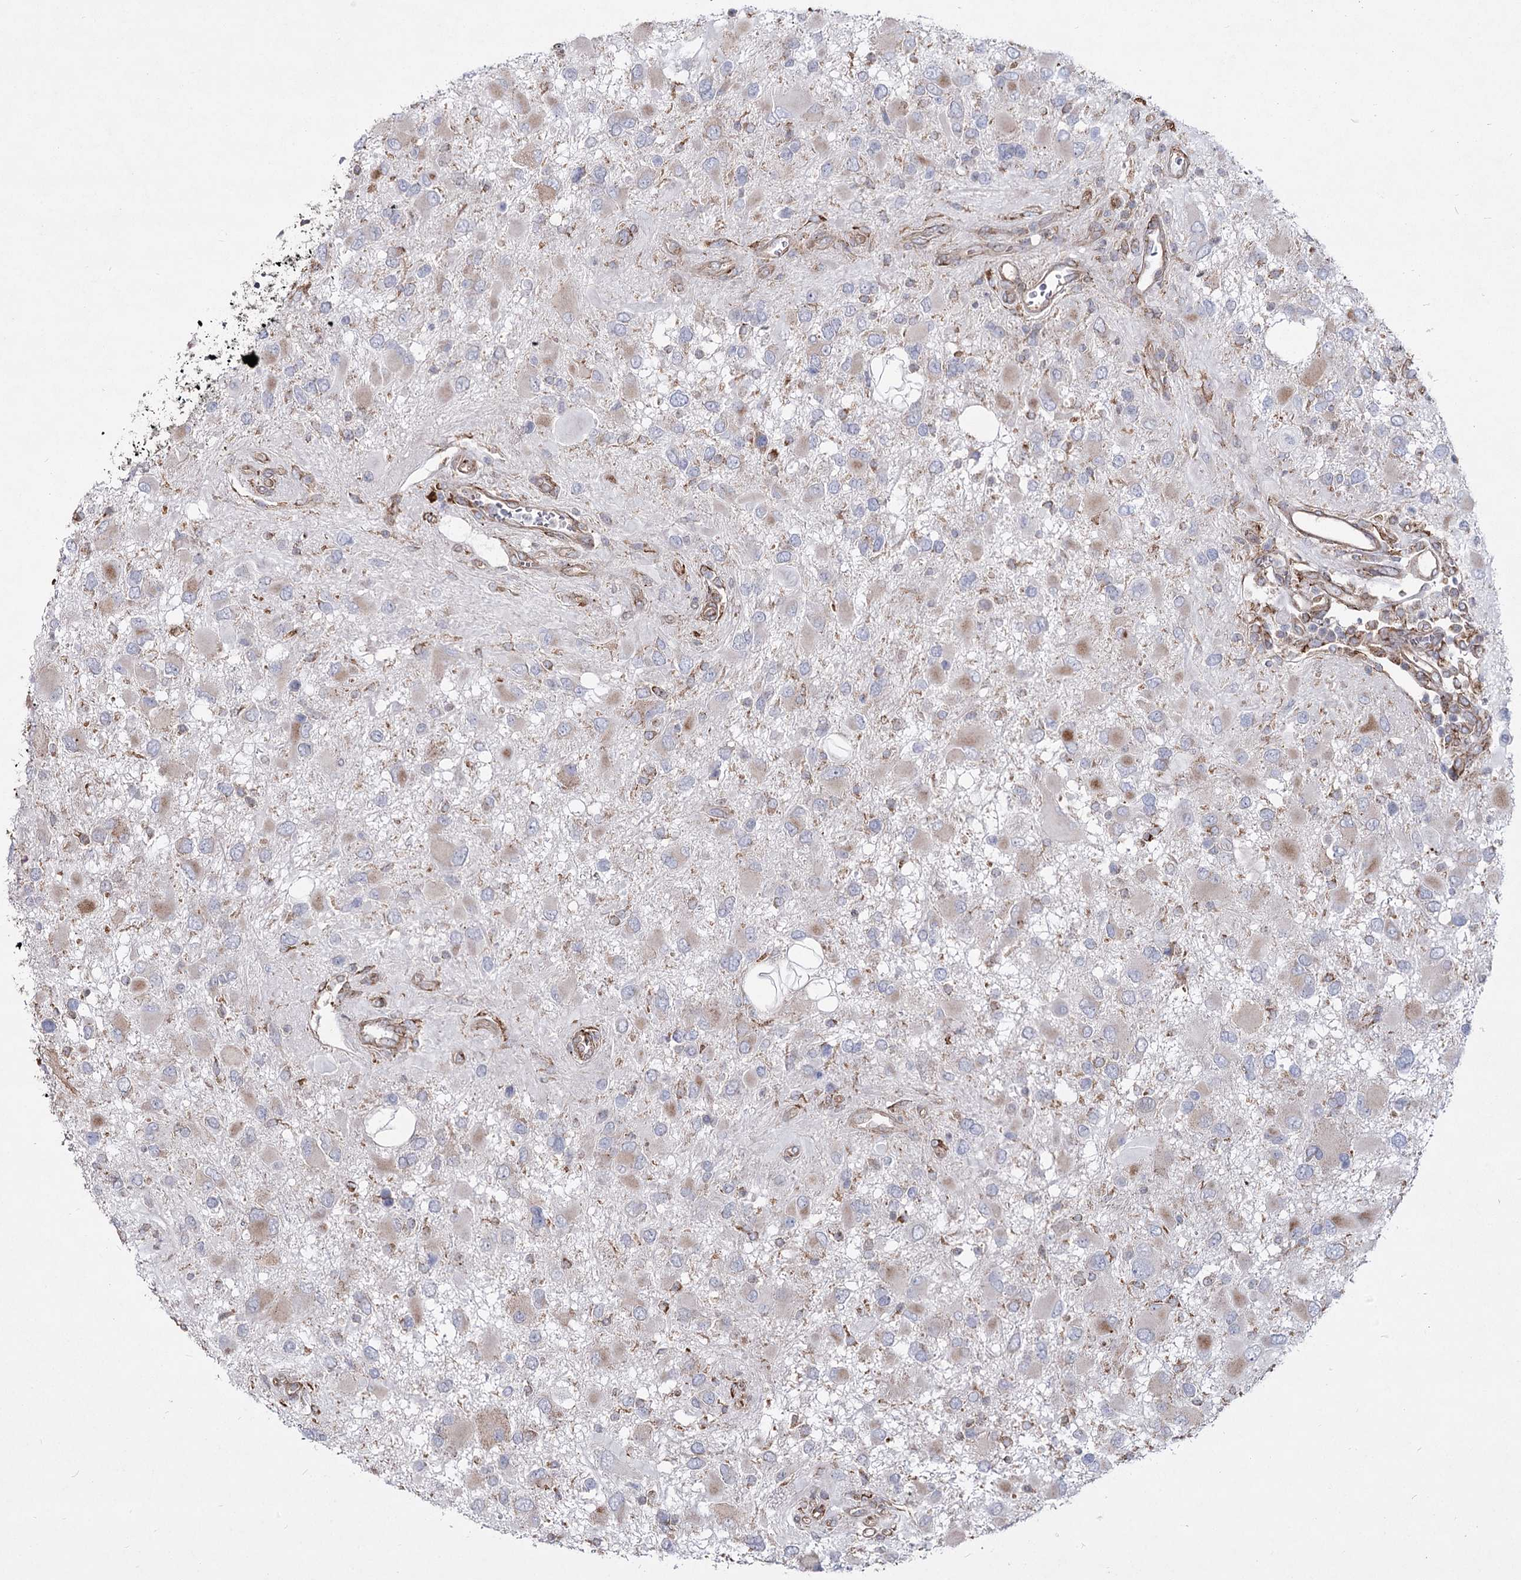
{"staining": {"intensity": "weak", "quantity": "<25%", "location": "cytoplasmic/membranous"}, "tissue": "glioma", "cell_type": "Tumor cells", "image_type": "cancer", "snomed": [{"axis": "morphology", "description": "Glioma, malignant, High grade"}, {"axis": "topography", "description": "Brain"}], "caption": "A high-resolution image shows IHC staining of high-grade glioma (malignant), which reveals no significant staining in tumor cells.", "gene": "NHLRC2", "patient": {"sex": "male", "age": 53}}